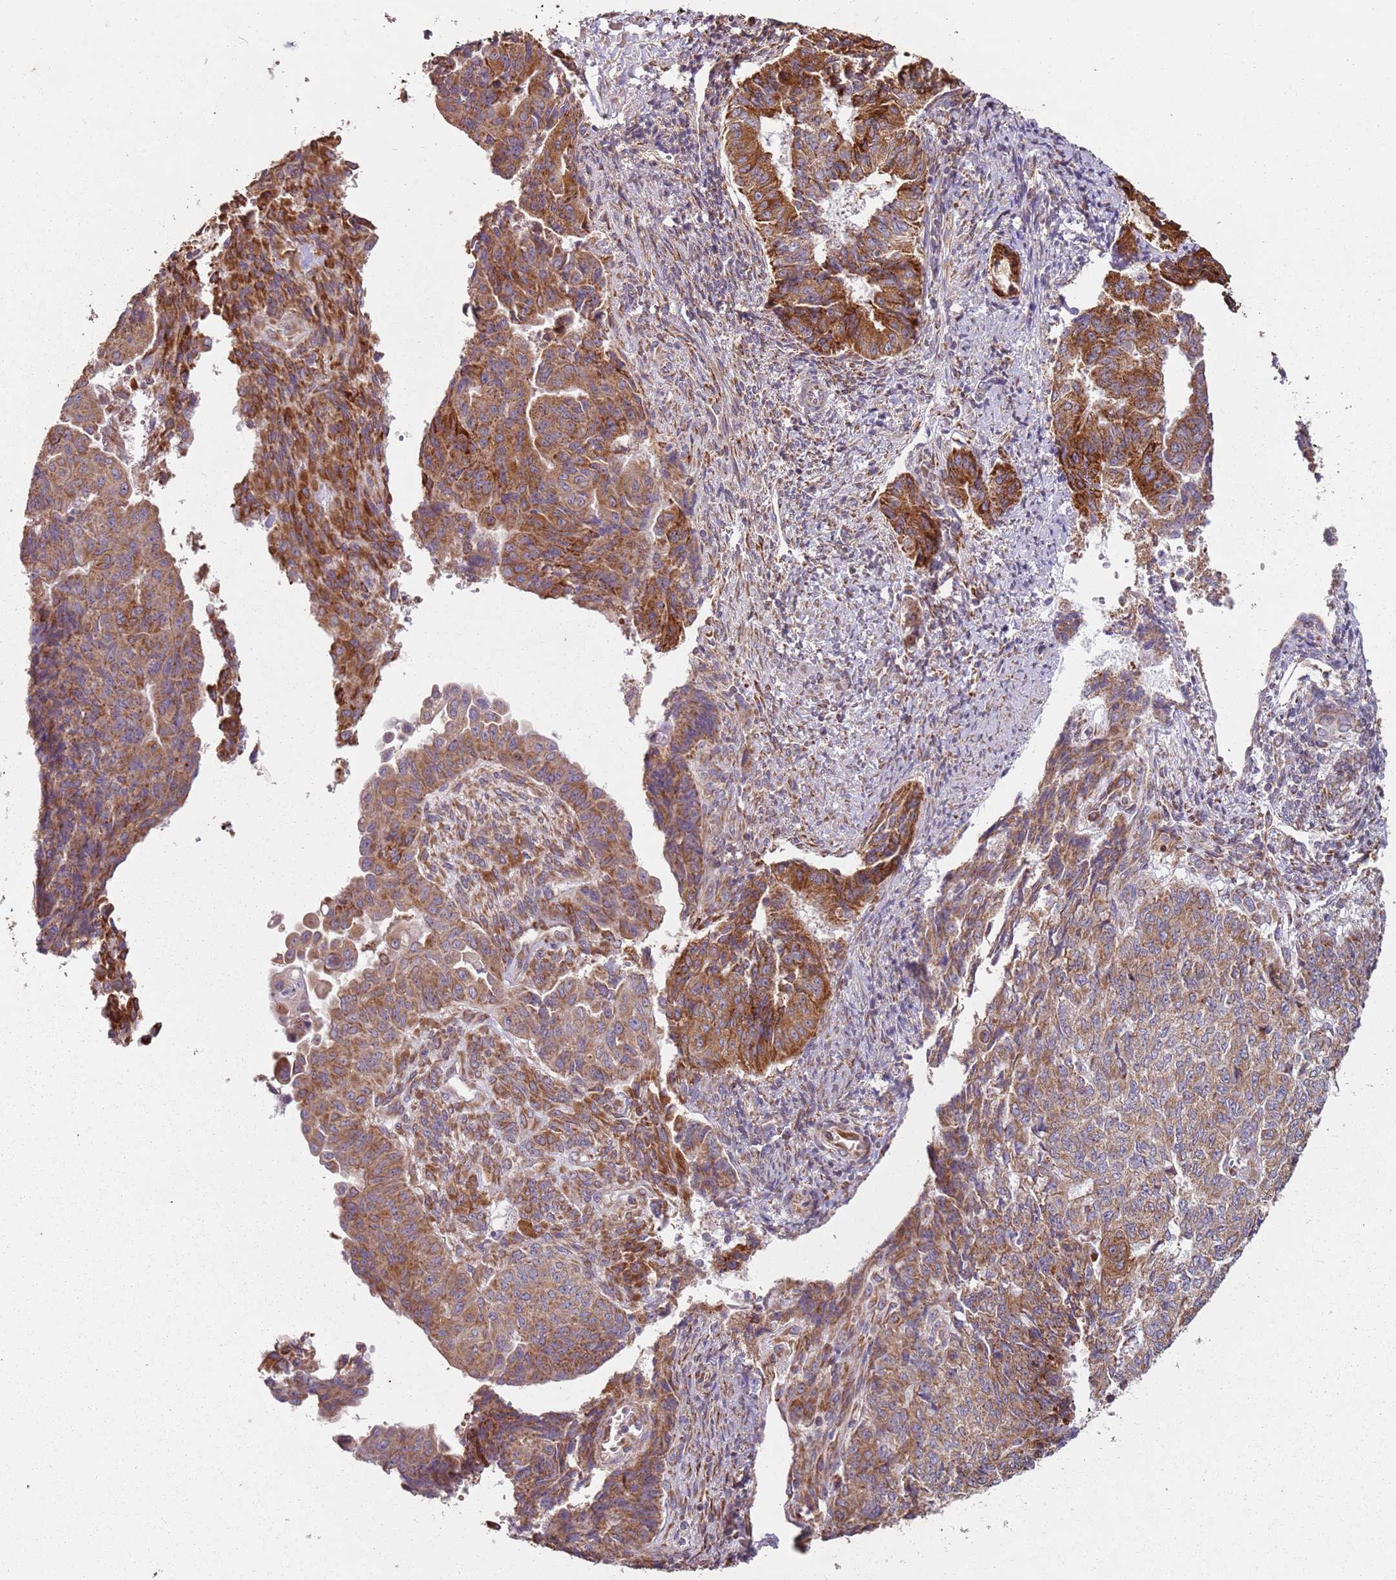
{"staining": {"intensity": "moderate", "quantity": ">75%", "location": "cytoplasmic/membranous"}, "tissue": "endometrial cancer", "cell_type": "Tumor cells", "image_type": "cancer", "snomed": [{"axis": "morphology", "description": "Adenocarcinoma, NOS"}, {"axis": "topography", "description": "Endometrium"}], "caption": "Approximately >75% of tumor cells in human endometrial adenocarcinoma reveal moderate cytoplasmic/membranous protein staining as visualized by brown immunohistochemical staining.", "gene": "ARFRP1", "patient": {"sex": "female", "age": 32}}